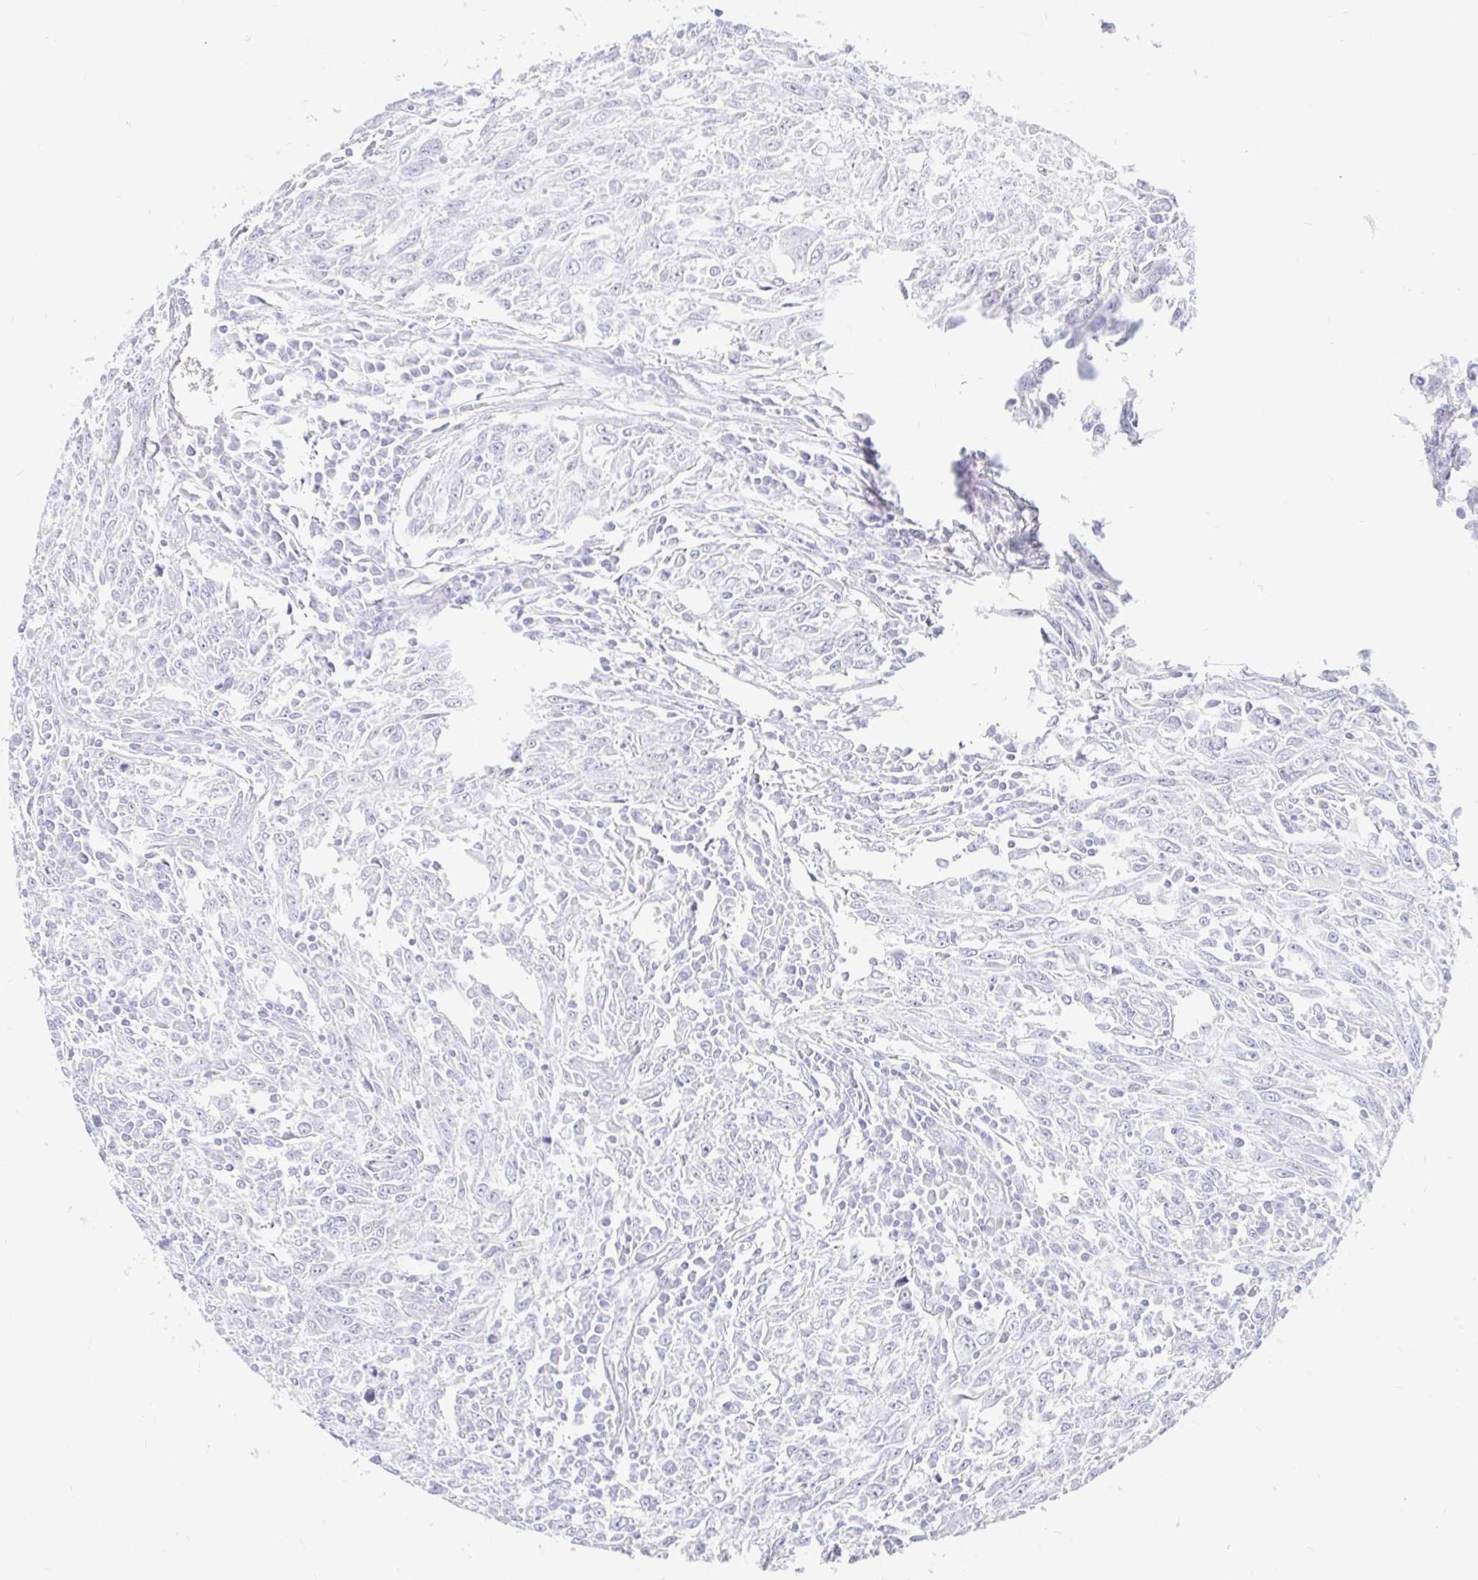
{"staining": {"intensity": "negative", "quantity": "none", "location": "none"}, "tissue": "breast cancer", "cell_type": "Tumor cells", "image_type": "cancer", "snomed": [{"axis": "morphology", "description": "Duct carcinoma"}, {"axis": "topography", "description": "Breast"}], "caption": "The histopathology image reveals no staining of tumor cells in breast cancer.", "gene": "OR6T1", "patient": {"sex": "female", "age": 50}}